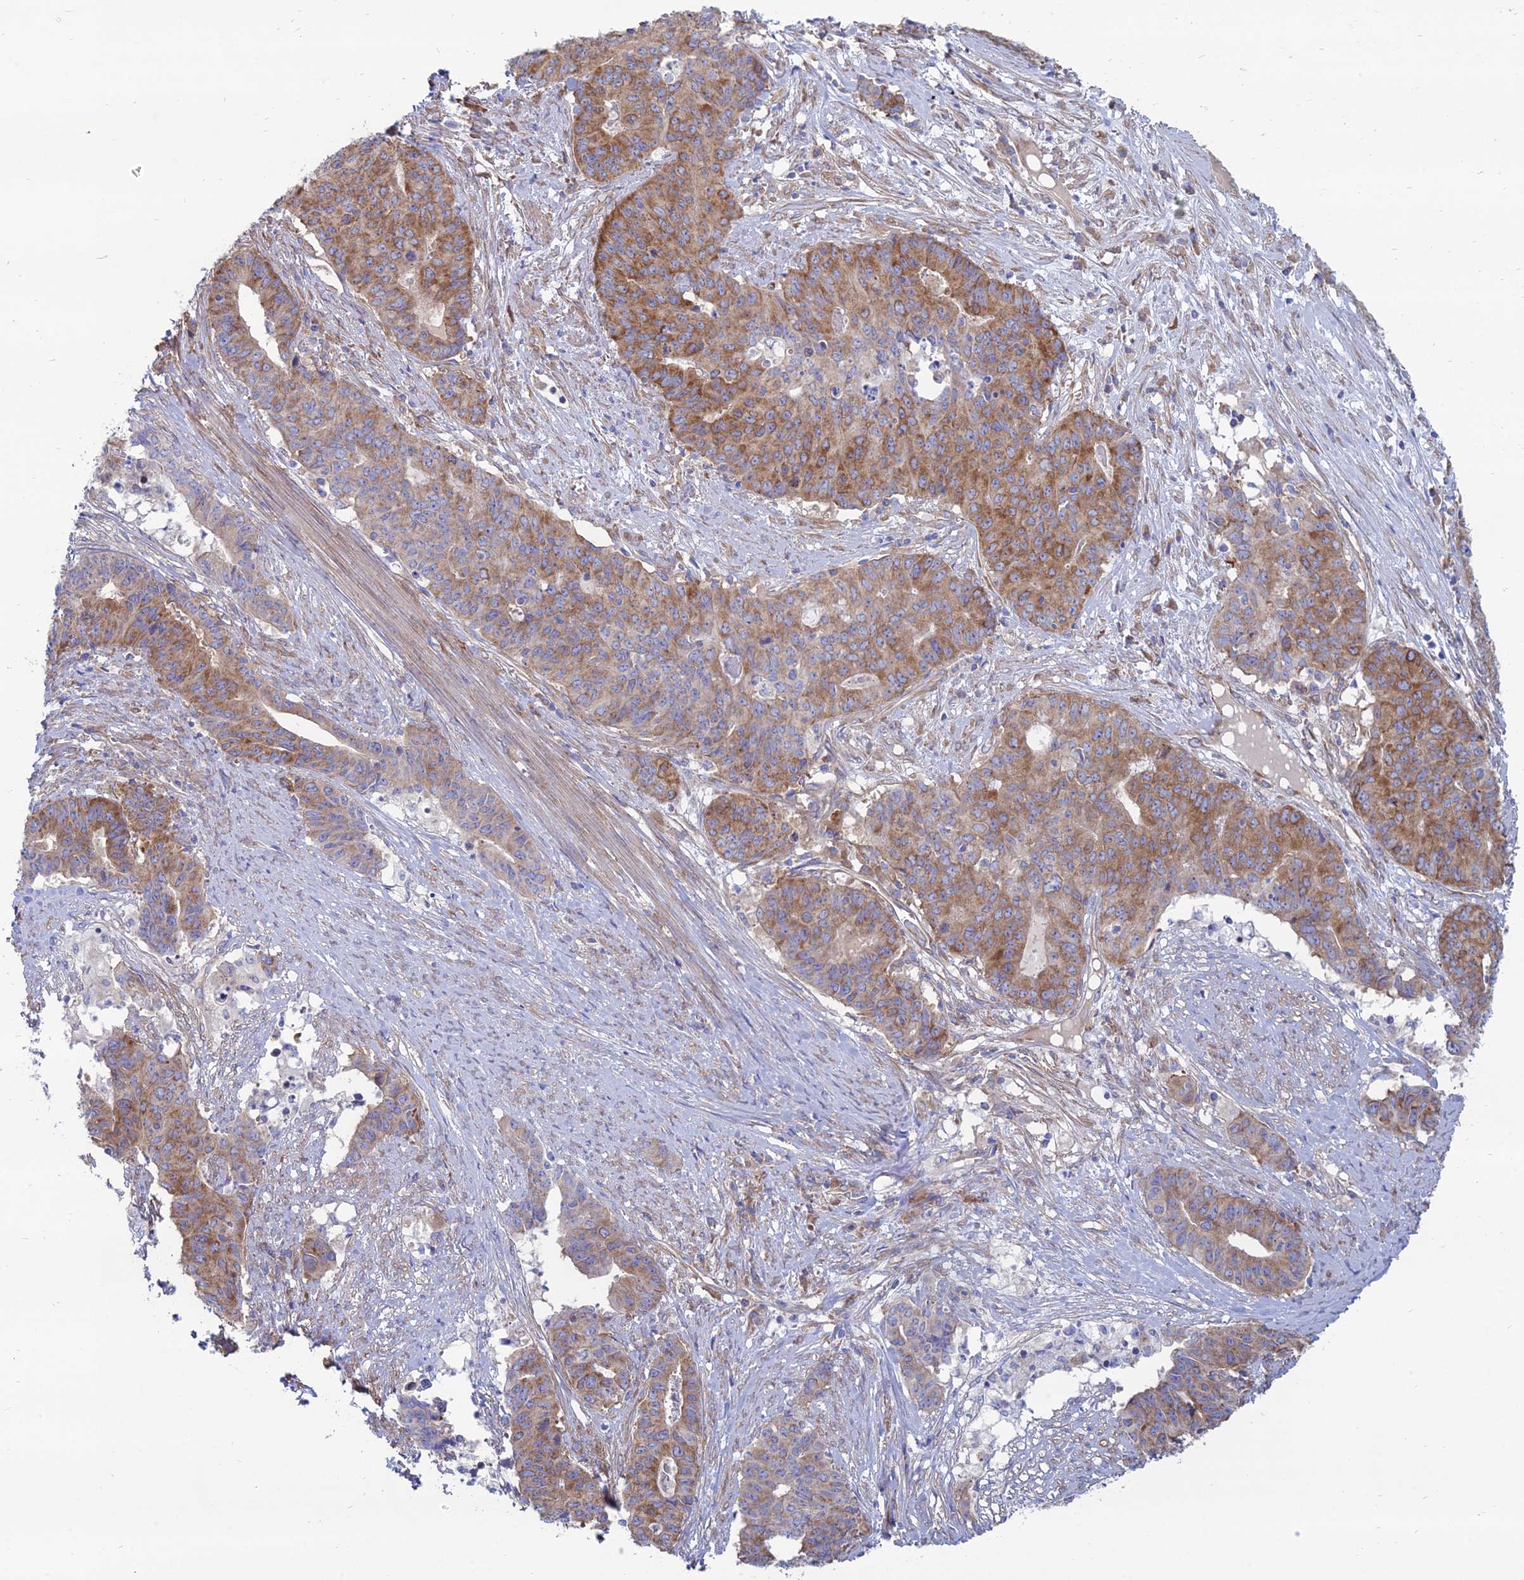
{"staining": {"intensity": "moderate", "quantity": ">75%", "location": "cytoplasmic/membranous"}, "tissue": "endometrial cancer", "cell_type": "Tumor cells", "image_type": "cancer", "snomed": [{"axis": "morphology", "description": "Adenocarcinoma, NOS"}, {"axis": "topography", "description": "Endometrium"}], "caption": "Brown immunohistochemical staining in human endometrial cancer shows moderate cytoplasmic/membranous positivity in about >75% of tumor cells. The staining was performed using DAB (3,3'-diaminobenzidine), with brown indicating positive protein expression. Nuclei are stained blue with hematoxylin.", "gene": "TXLNA", "patient": {"sex": "female", "age": 59}}